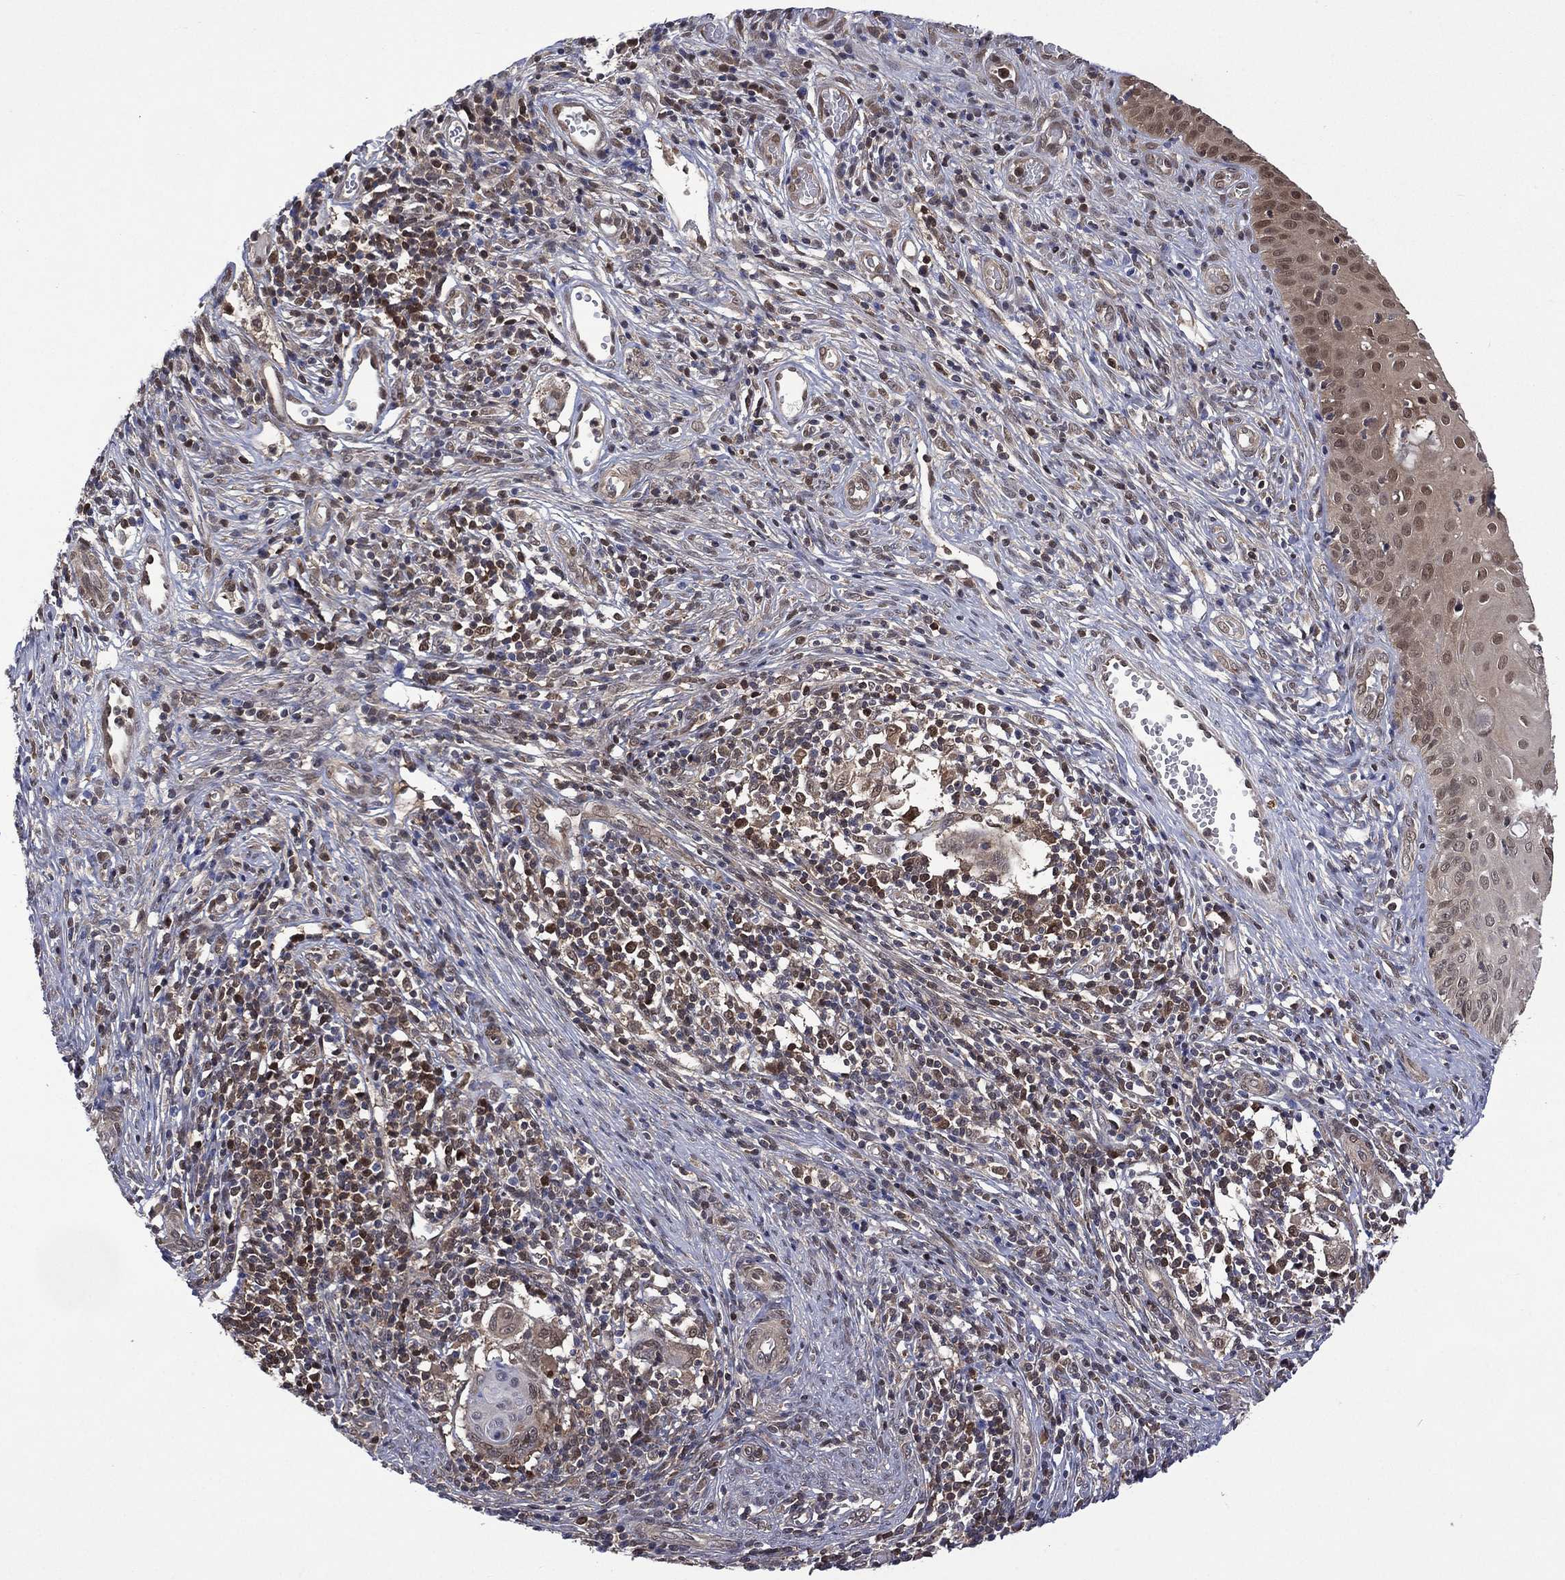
{"staining": {"intensity": "moderate", "quantity": ">75%", "location": "cytoplasmic/membranous,nuclear"}, "tissue": "cervical cancer", "cell_type": "Tumor cells", "image_type": "cancer", "snomed": [{"axis": "morphology", "description": "Normal tissue, NOS"}, {"axis": "morphology", "description": "Squamous cell carcinoma, NOS"}, {"axis": "topography", "description": "Cervix"}], "caption": "Tumor cells exhibit medium levels of moderate cytoplasmic/membranous and nuclear expression in approximately >75% of cells in human cervical cancer (squamous cell carcinoma).", "gene": "MTAP", "patient": {"sex": "female", "age": 39}}